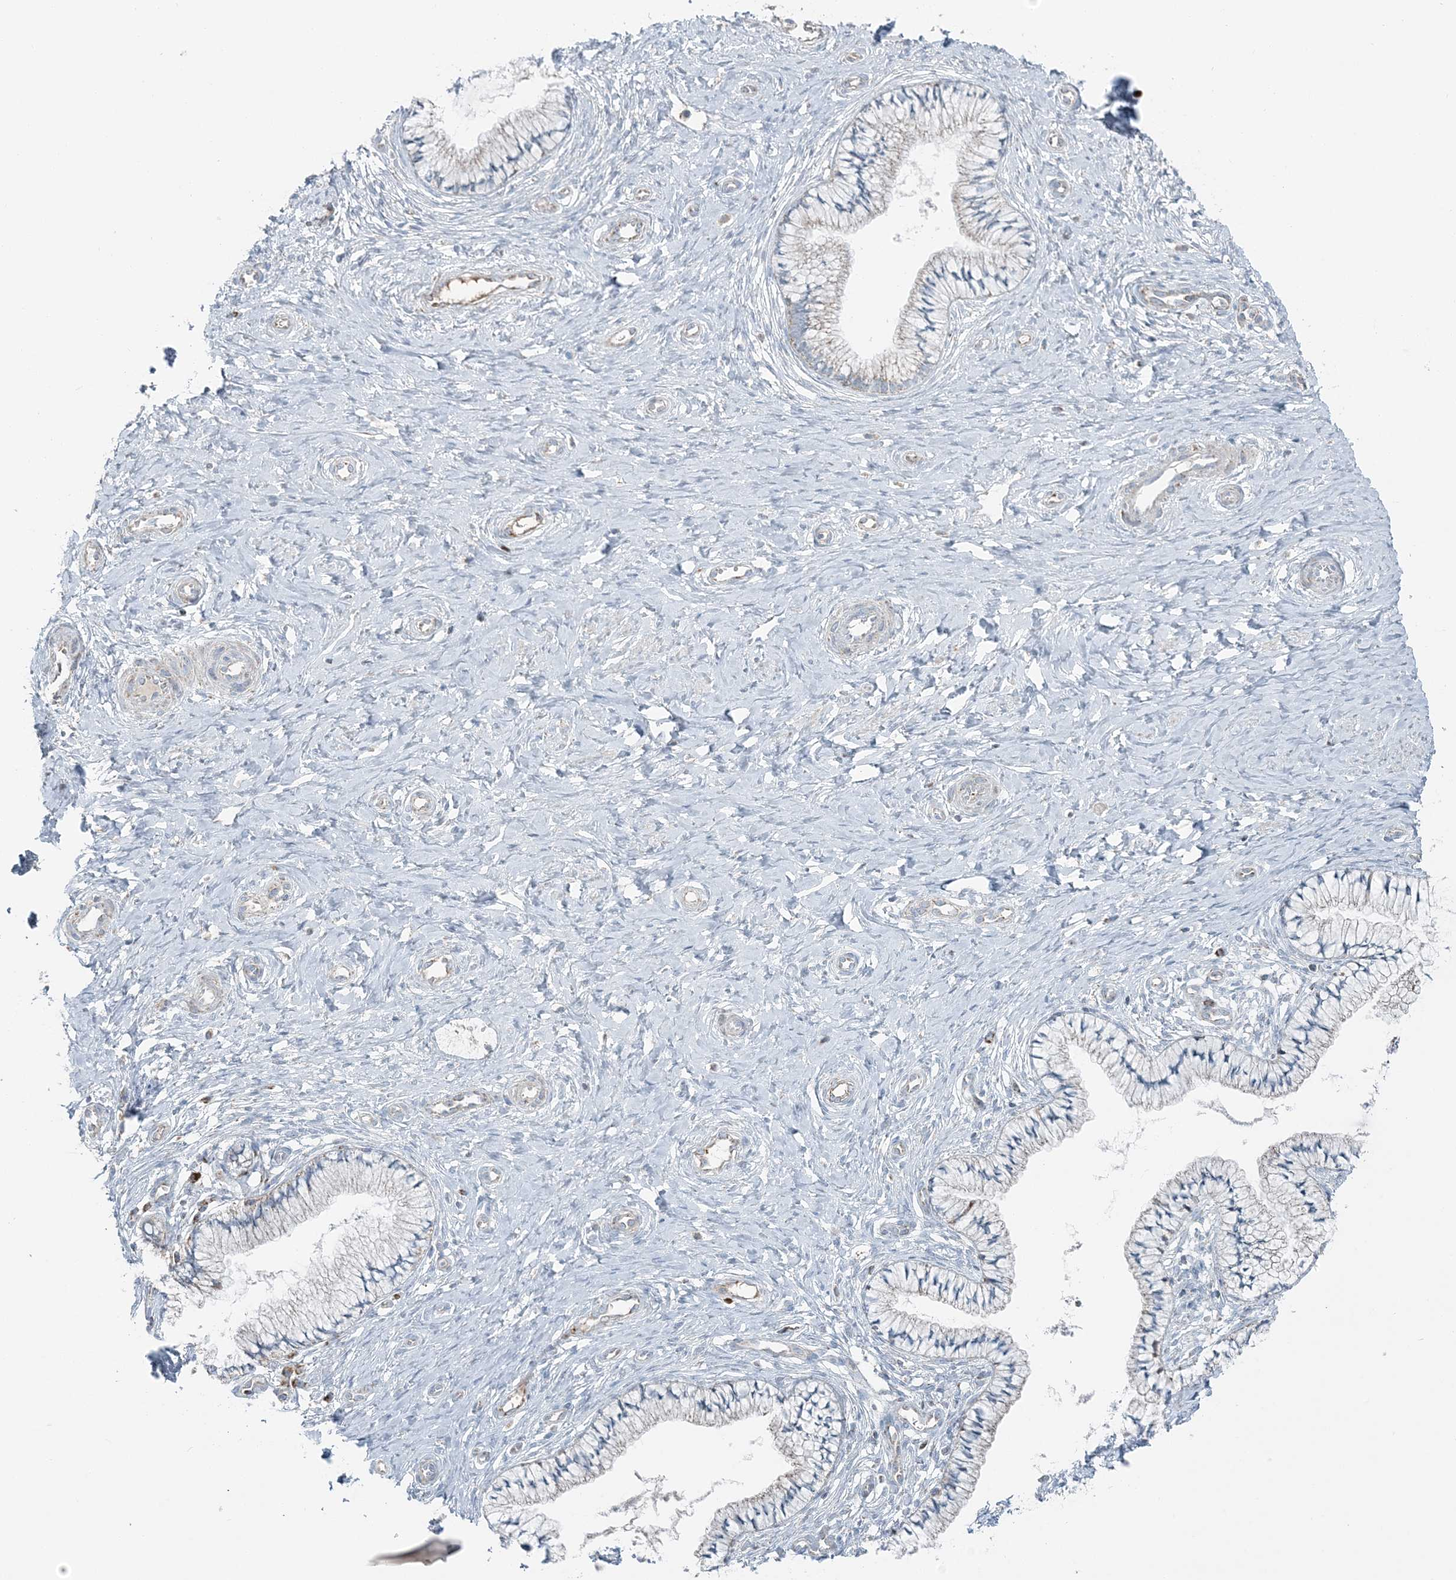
{"staining": {"intensity": "moderate", "quantity": "25%-75%", "location": "cytoplasmic/membranous"}, "tissue": "cervix", "cell_type": "Glandular cells", "image_type": "normal", "snomed": [{"axis": "morphology", "description": "Normal tissue, NOS"}, {"axis": "topography", "description": "Cervix"}], "caption": "Immunohistochemical staining of normal cervix exhibits 25%-75% levels of moderate cytoplasmic/membranous protein positivity in approximately 25%-75% of glandular cells. (DAB (3,3'-diaminobenzidine) IHC with brightfield microscopy, high magnification).", "gene": "SLC22A16", "patient": {"sex": "female", "age": 36}}